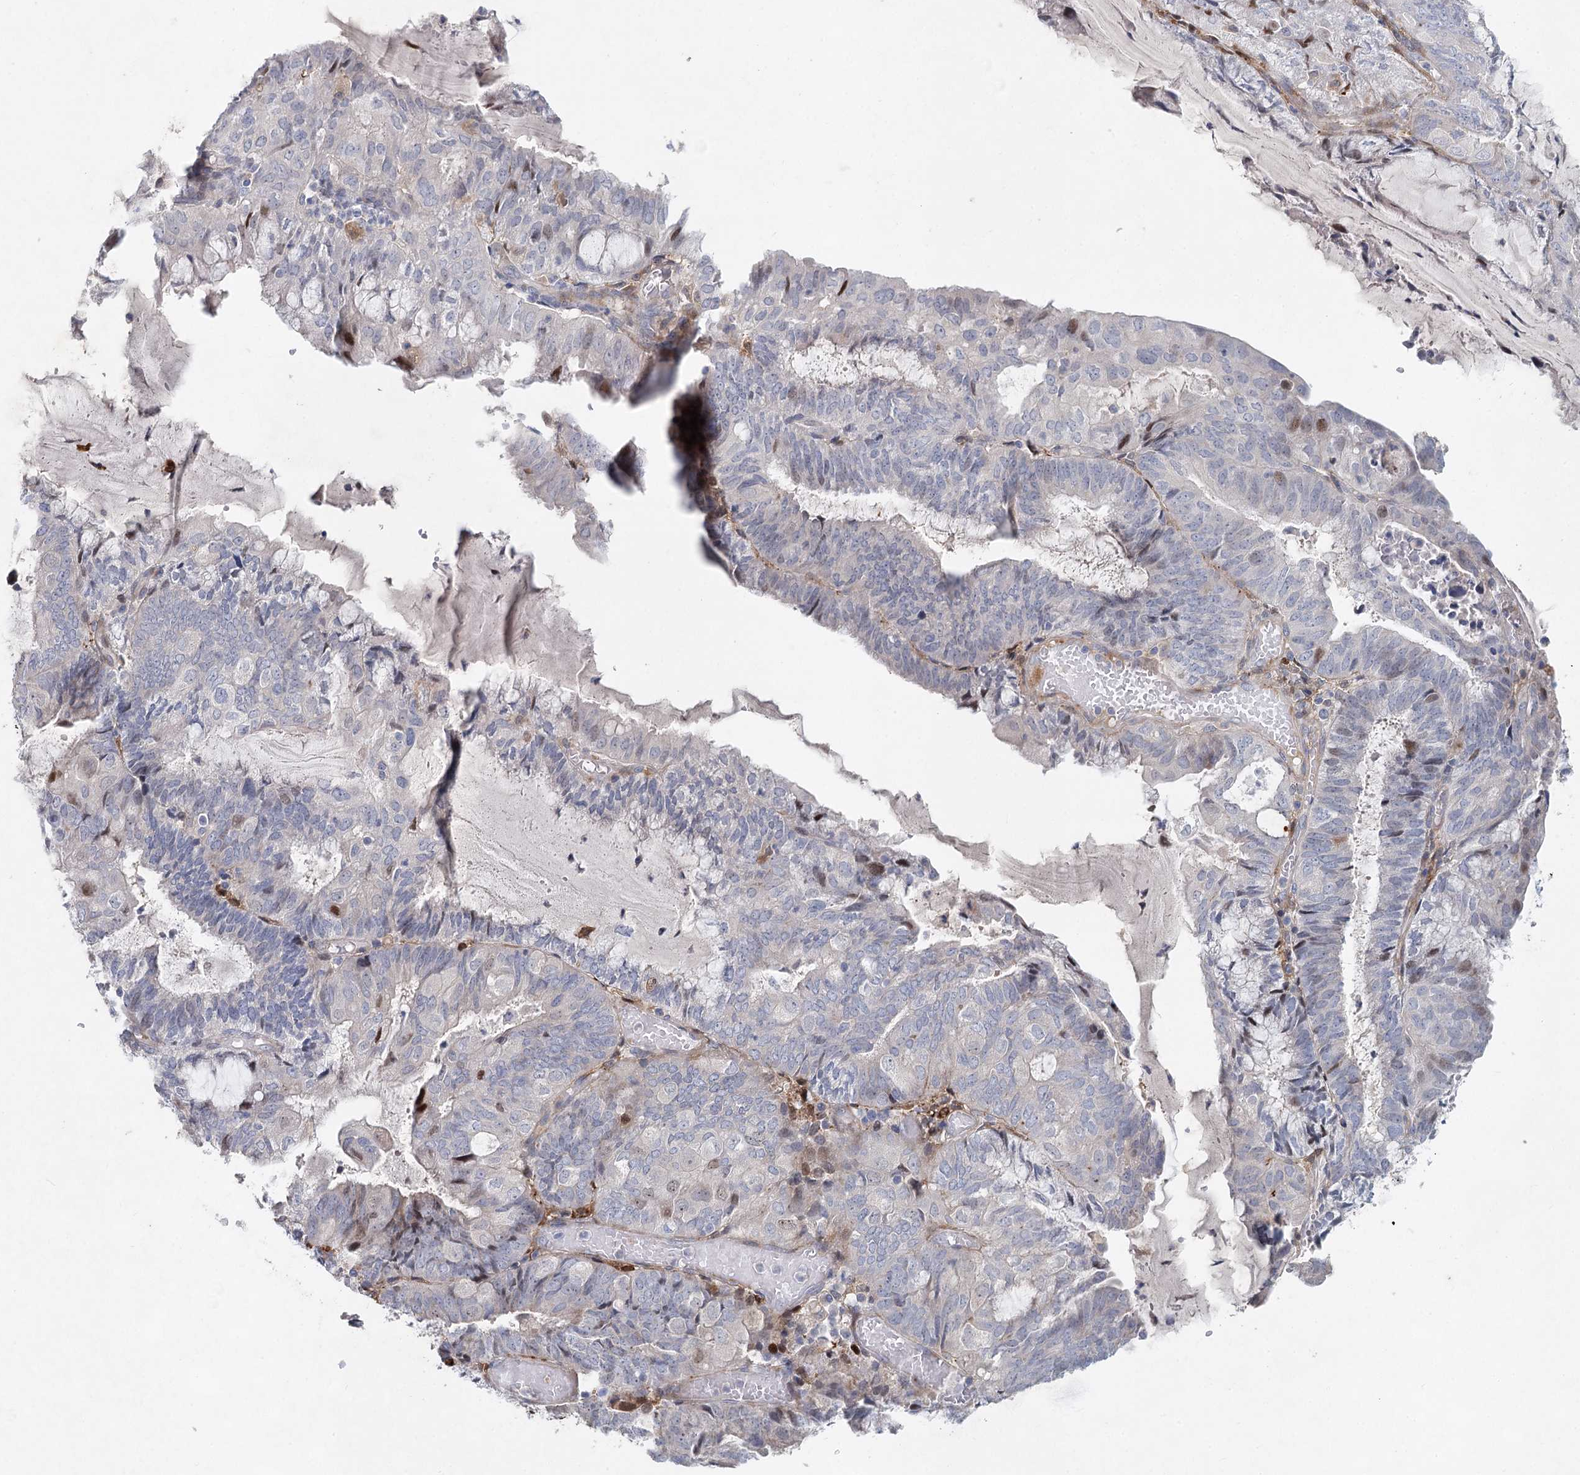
{"staining": {"intensity": "moderate", "quantity": "<25%", "location": "nuclear"}, "tissue": "endometrial cancer", "cell_type": "Tumor cells", "image_type": "cancer", "snomed": [{"axis": "morphology", "description": "Adenocarcinoma, NOS"}, {"axis": "topography", "description": "Endometrium"}], "caption": "This is a histology image of IHC staining of endometrial cancer, which shows moderate expression in the nuclear of tumor cells.", "gene": "SLC19A3", "patient": {"sex": "female", "age": 81}}